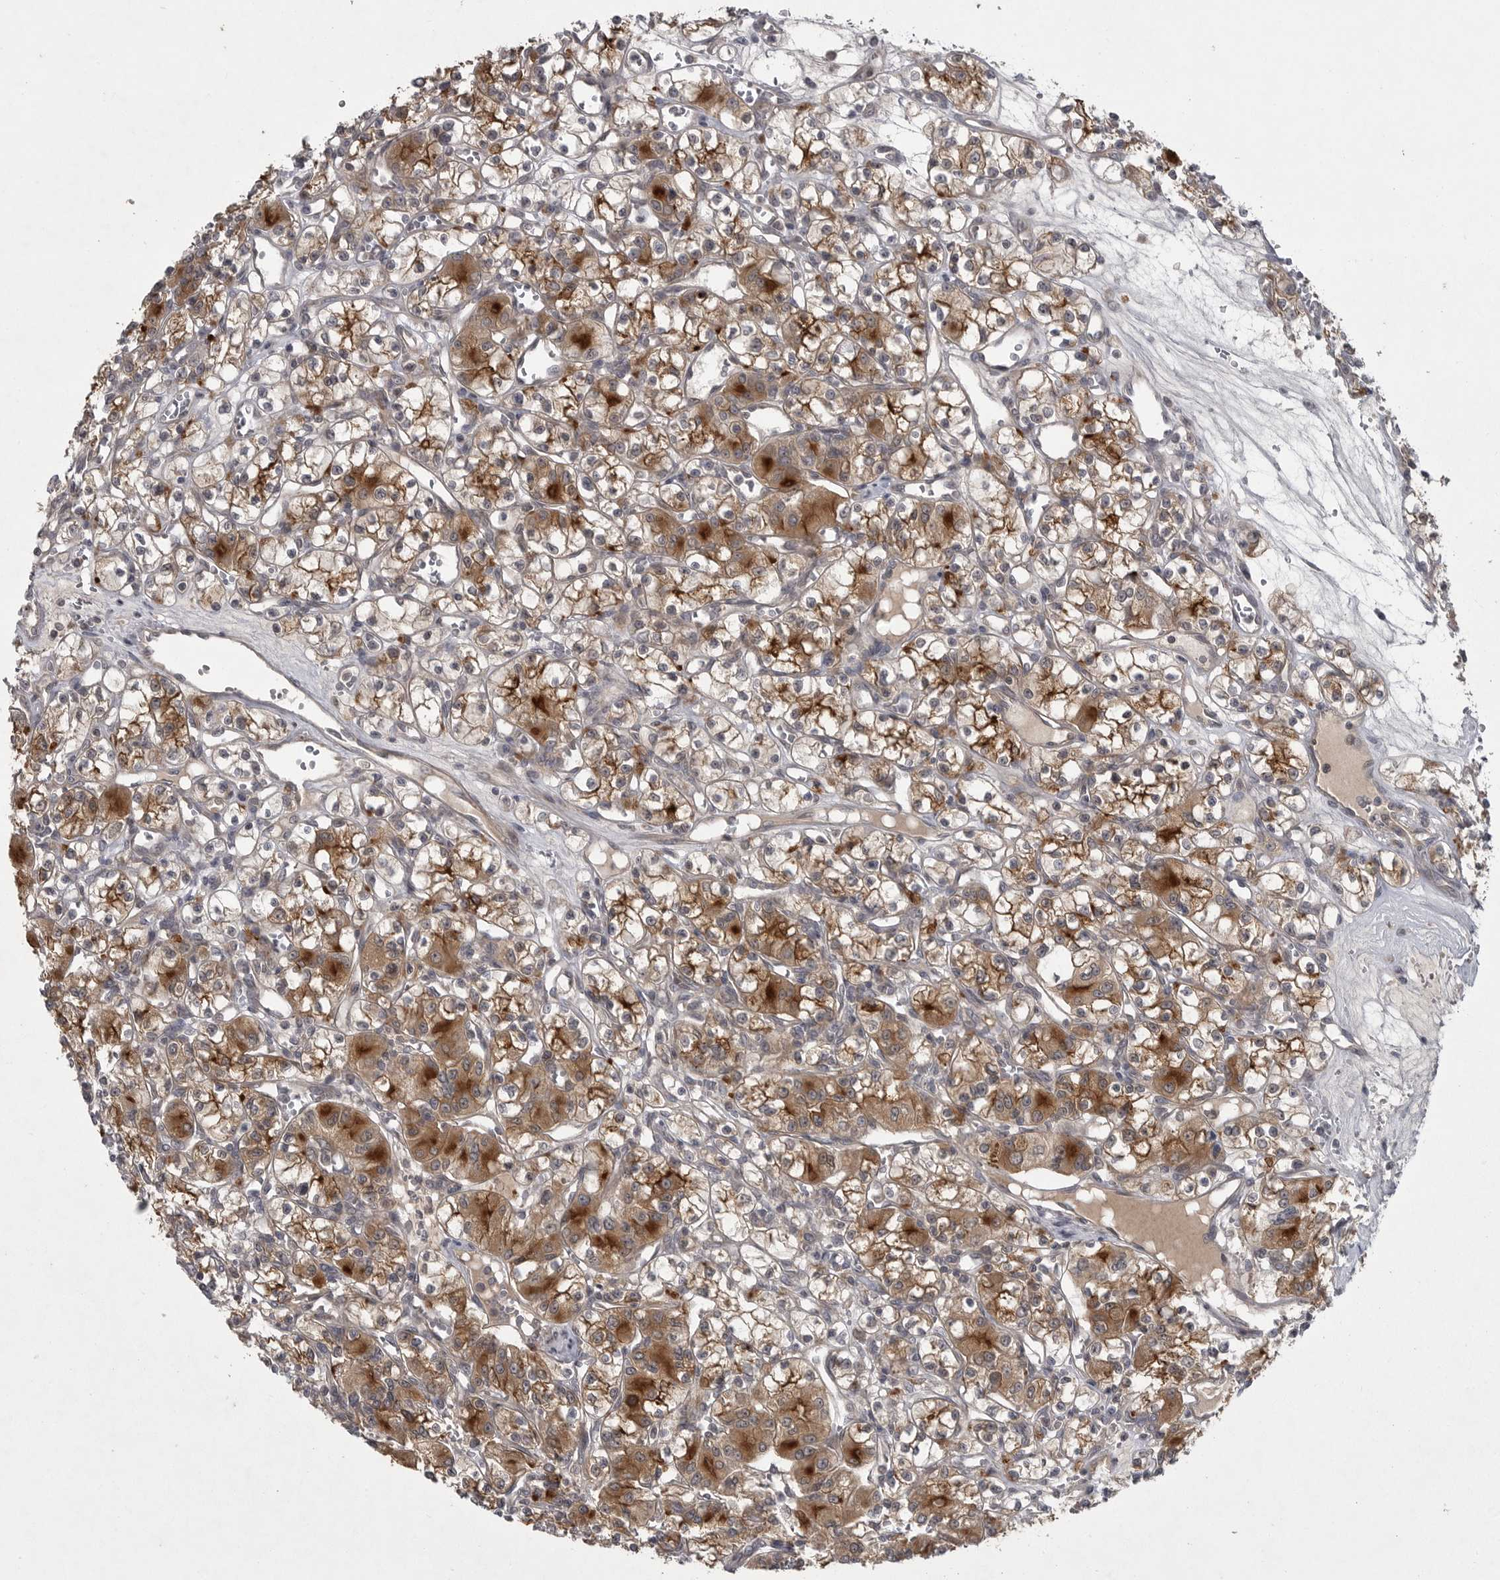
{"staining": {"intensity": "strong", "quantity": "25%-75%", "location": "cytoplasmic/membranous"}, "tissue": "renal cancer", "cell_type": "Tumor cells", "image_type": "cancer", "snomed": [{"axis": "morphology", "description": "Adenocarcinoma, NOS"}, {"axis": "topography", "description": "Kidney"}], "caption": "Brown immunohistochemical staining in renal cancer (adenocarcinoma) demonstrates strong cytoplasmic/membranous positivity in about 25%-75% of tumor cells.", "gene": "PHF13", "patient": {"sex": "female", "age": 59}}